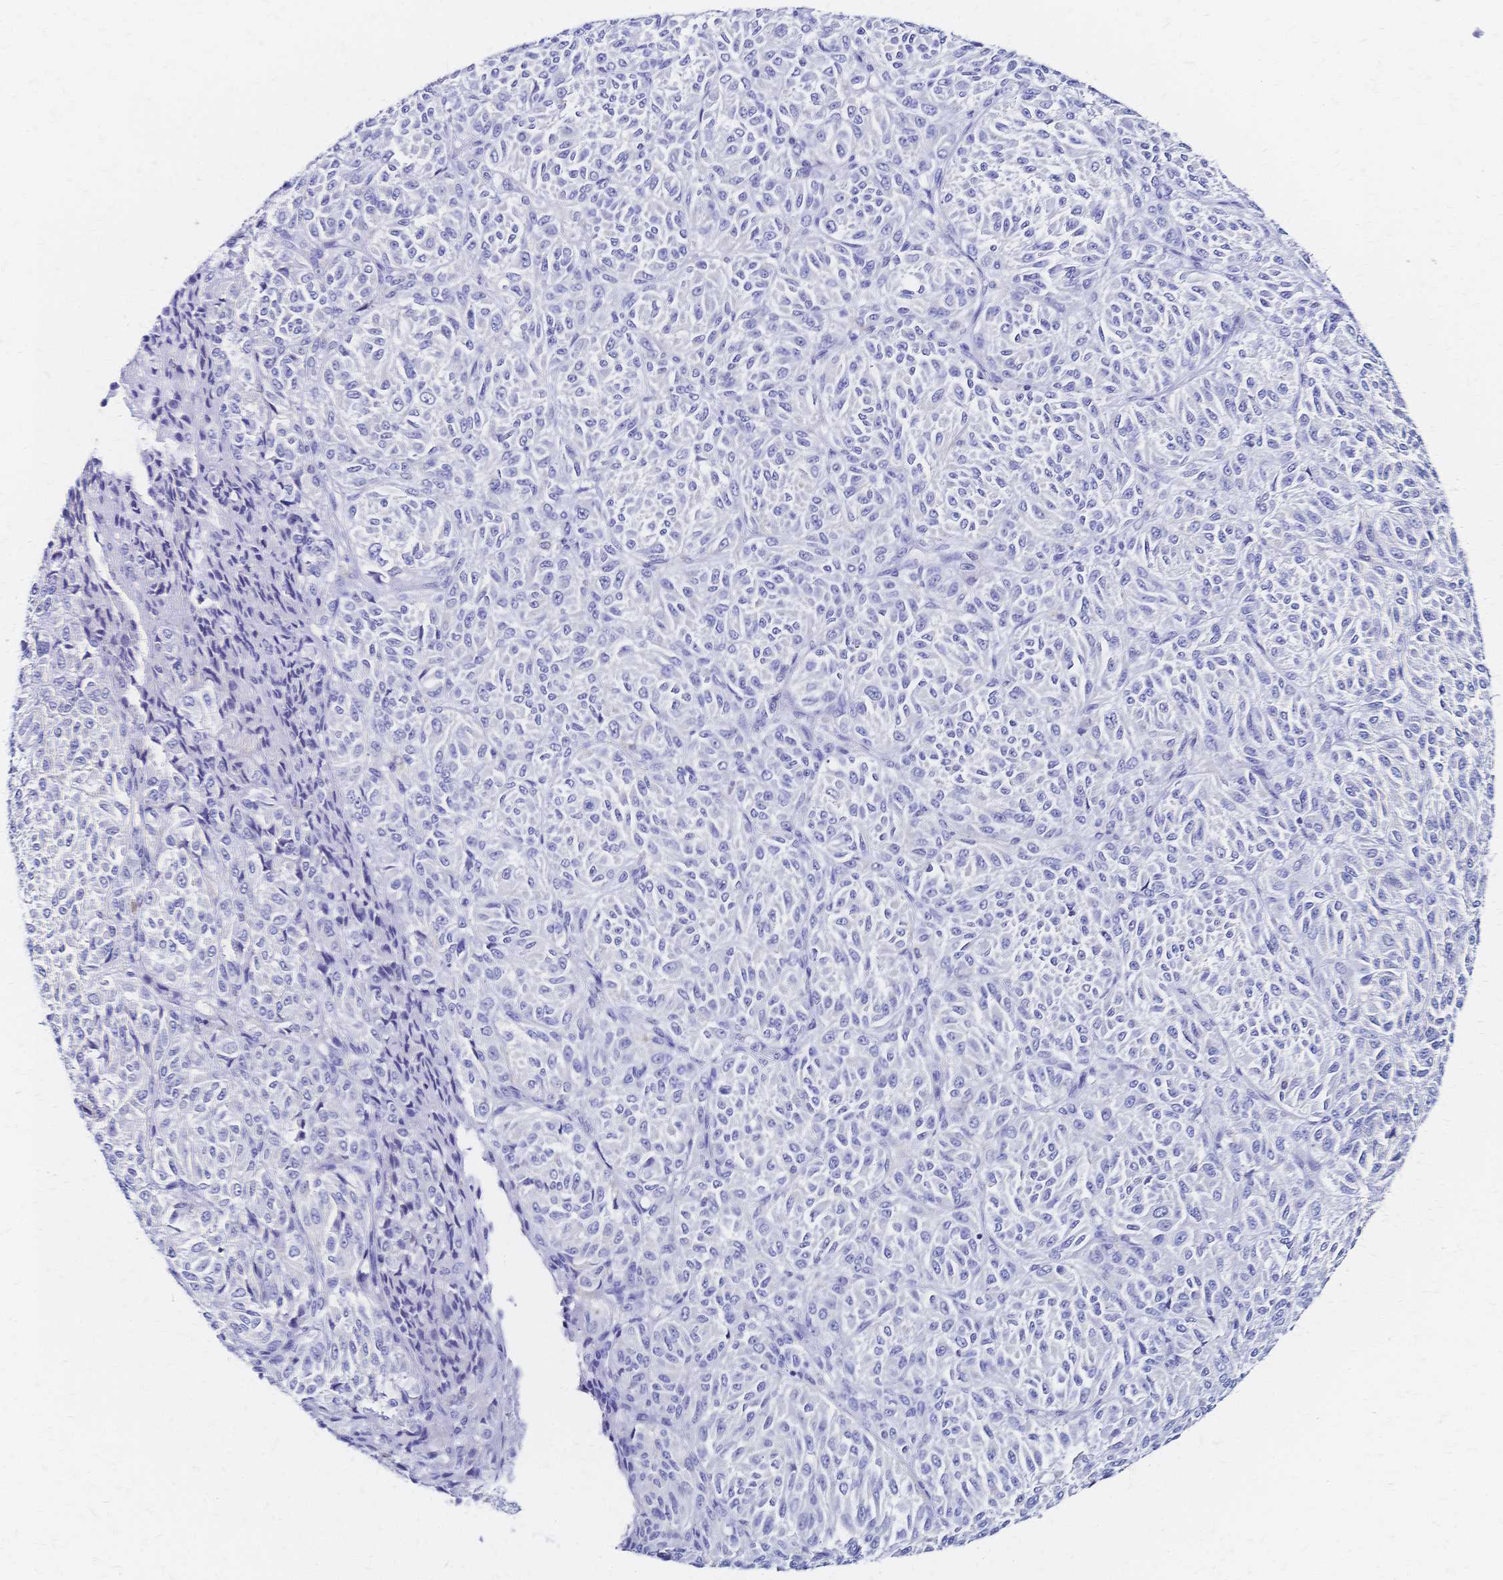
{"staining": {"intensity": "negative", "quantity": "none", "location": "none"}, "tissue": "melanoma", "cell_type": "Tumor cells", "image_type": "cancer", "snomed": [{"axis": "morphology", "description": "Malignant melanoma, Metastatic site"}, {"axis": "topography", "description": "Brain"}], "caption": "IHC histopathology image of neoplastic tissue: malignant melanoma (metastatic site) stained with DAB (3,3'-diaminobenzidine) demonstrates no significant protein positivity in tumor cells.", "gene": "SLC5A1", "patient": {"sex": "female", "age": 56}}